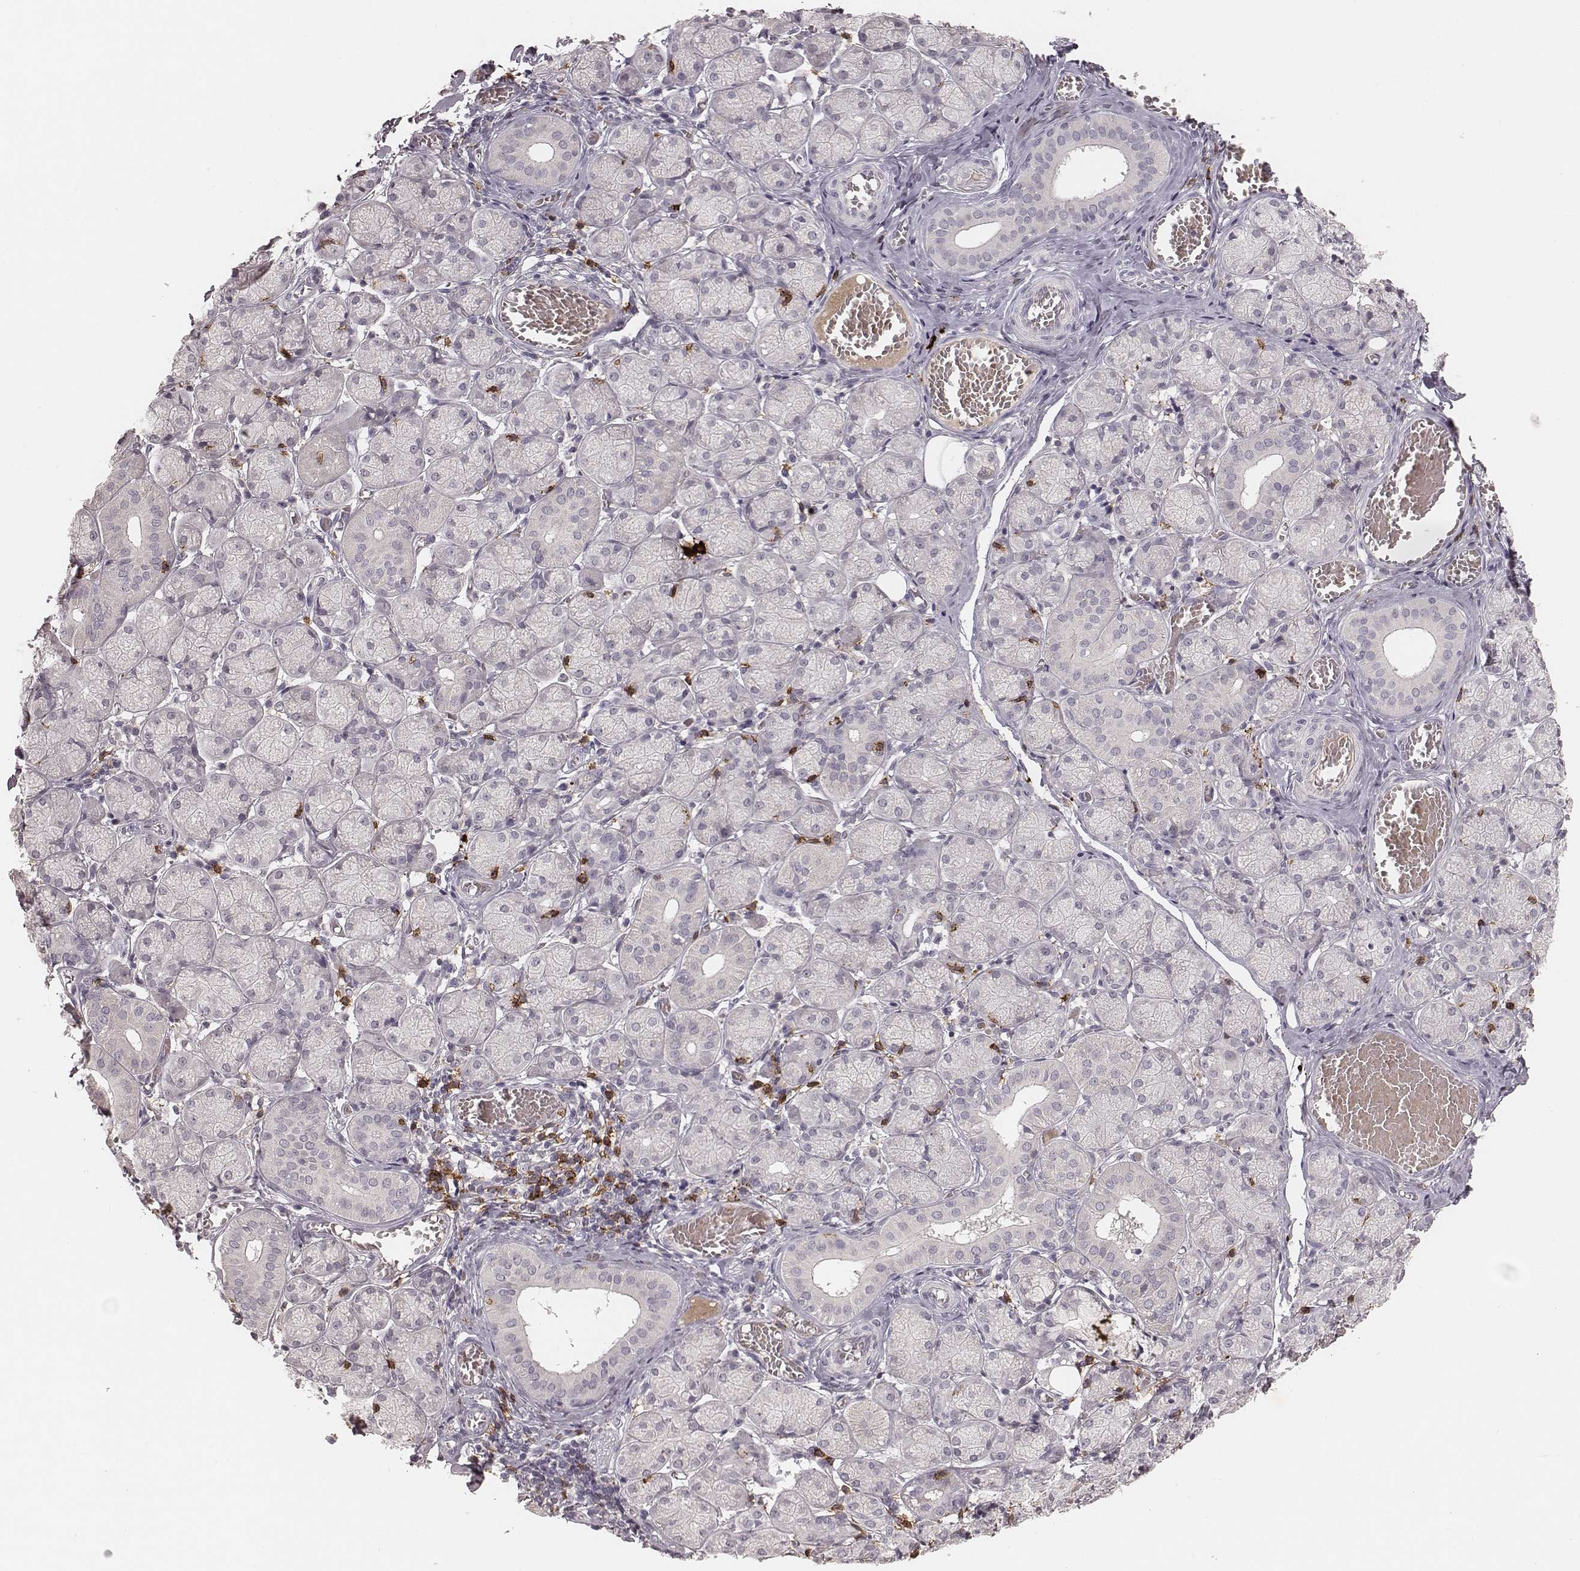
{"staining": {"intensity": "negative", "quantity": "none", "location": "none"}, "tissue": "salivary gland", "cell_type": "Glandular cells", "image_type": "normal", "snomed": [{"axis": "morphology", "description": "Normal tissue, NOS"}, {"axis": "topography", "description": "Salivary gland"}, {"axis": "topography", "description": "Peripheral nerve tissue"}], "caption": "High power microscopy photomicrograph of an IHC image of normal salivary gland, revealing no significant expression in glandular cells.", "gene": "CD8A", "patient": {"sex": "female", "age": 24}}